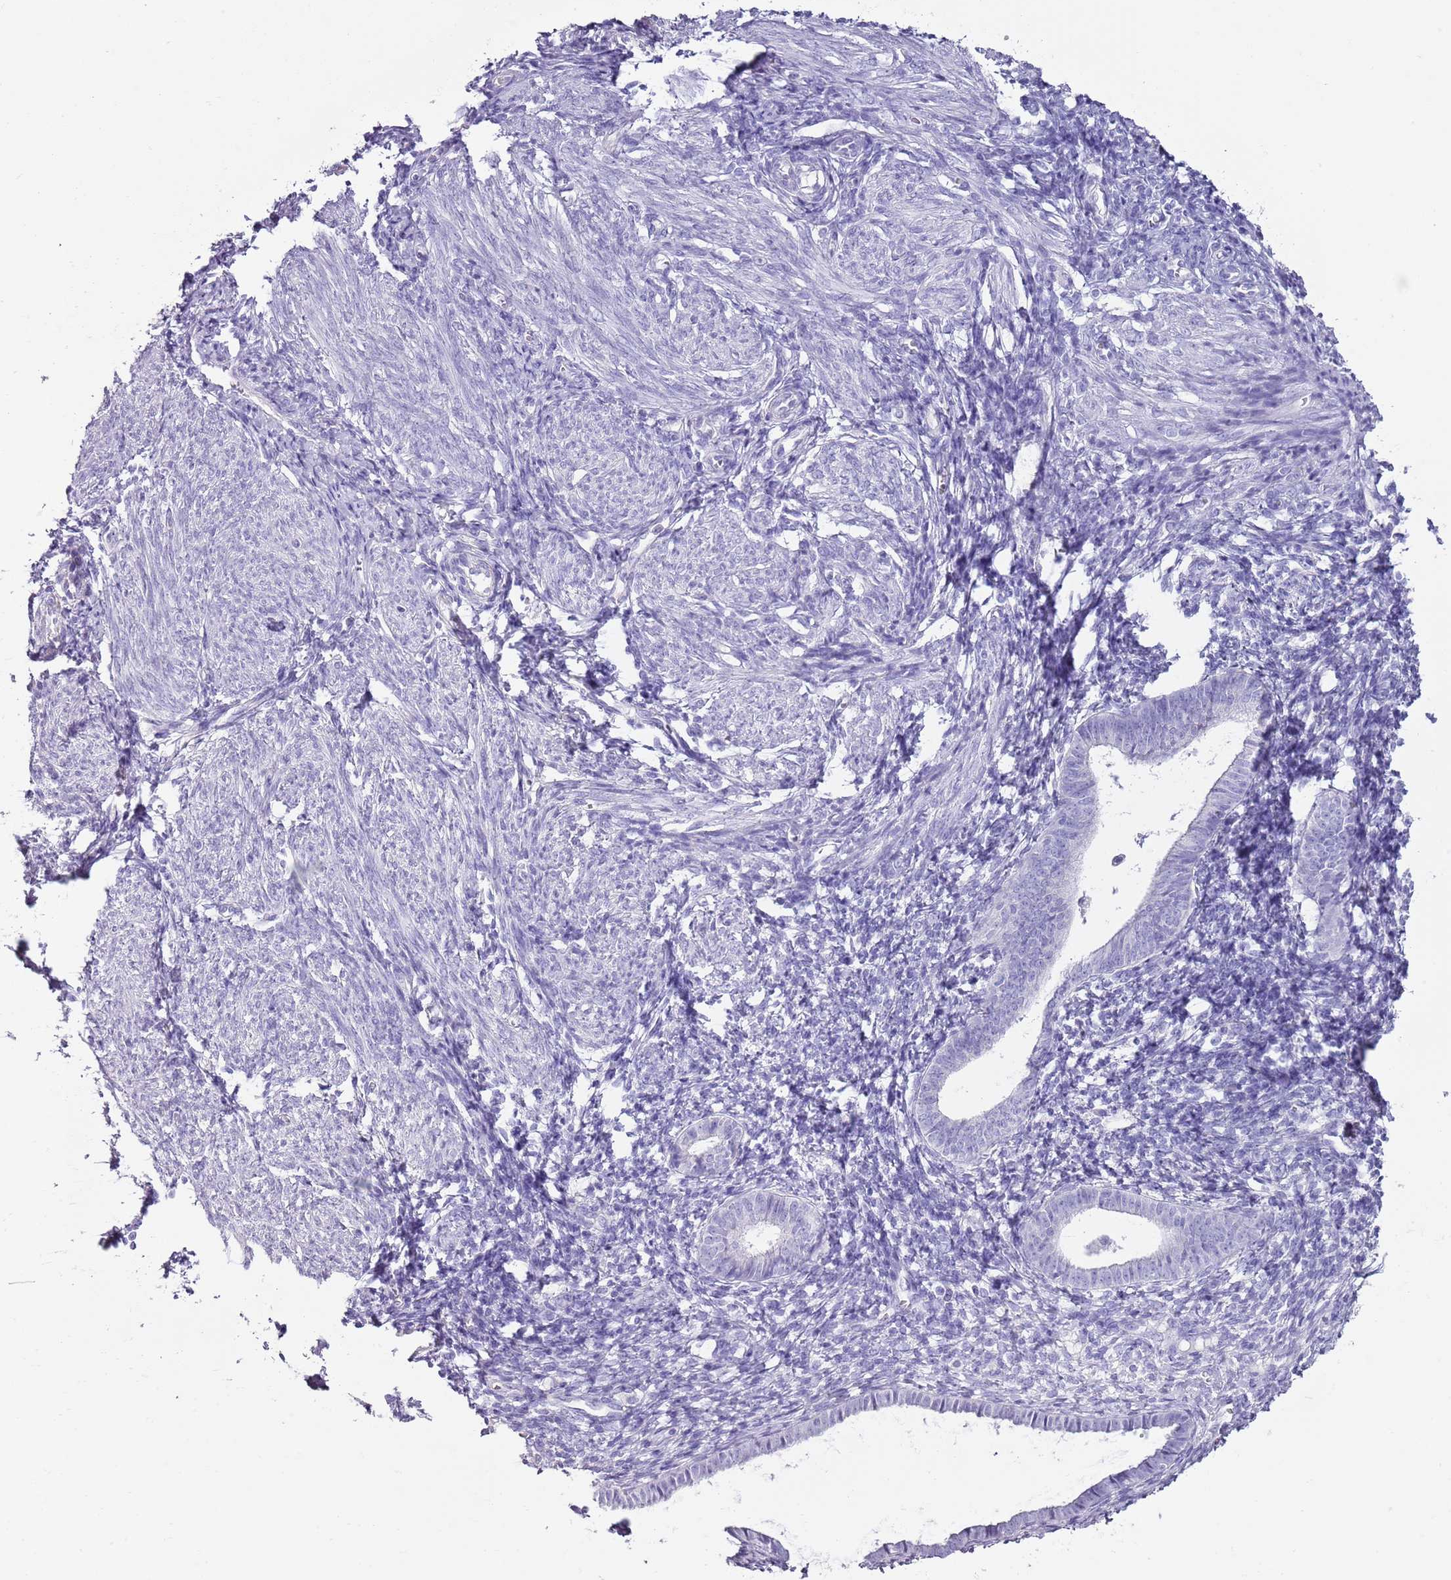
{"staining": {"intensity": "negative", "quantity": "none", "location": "none"}, "tissue": "endometrium", "cell_type": "Cells in endometrial stroma", "image_type": "normal", "snomed": [{"axis": "morphology", "description": "Normal tissue, NOS"}, {"axis": "morphology", "description": "Adenocarcinoma, NOS"}, {"axis": "topography", "description": "Endometrium"}], "caption": "Immunohistochemistry of normal endometrium displays no positivity in cells in endometrial stroma. (DAB IHC visualized using brightfield microscopy, high magnification).", "gene": "BLOC1S2", "patient": {"sex": "female", "age": 57}}